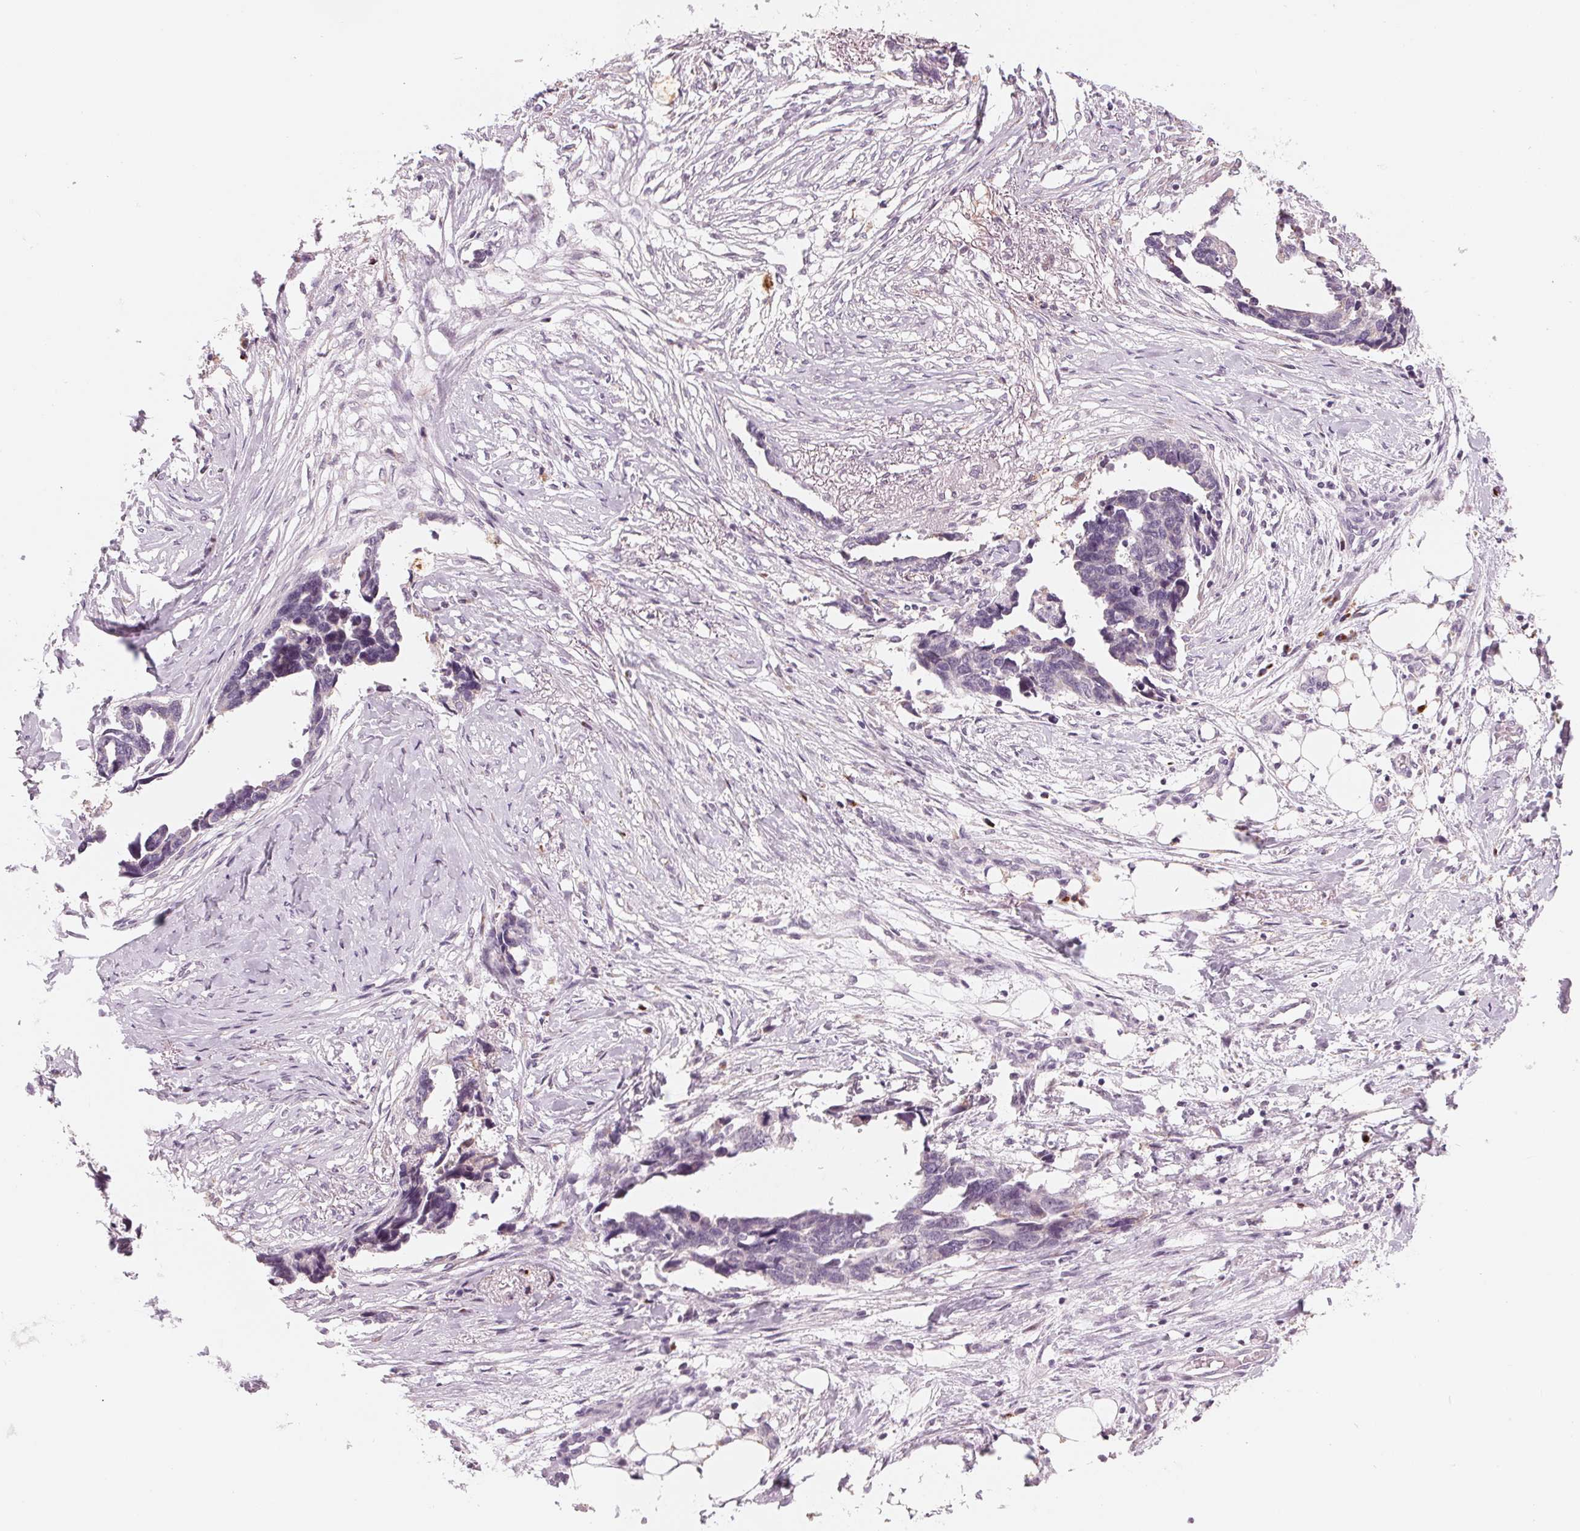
{"staining": {"intensity": "negative", "quantity": "none", "location": "none"}, "tissue": "ovarian cancer", "cell_type": "Tumor cells", "image_type": "cancer", "snomed": [{"axis": "morphology", "description": "Cystadenocarcinoma, serous, NOS"}, {"axis": "topography", "description": "Ovary"}], "caption": "Micrograph shows no protein expression in tumor cells of ovarian serous cystadenocarcinoma tissue. Brightfield microscopy of immunohistochemistry (IHC) stained with DAB (brown) and hematoxylin (blue), captured at high magnification.", "gene": "IL9R", "patient": {"sex": "female", "age": 69}}